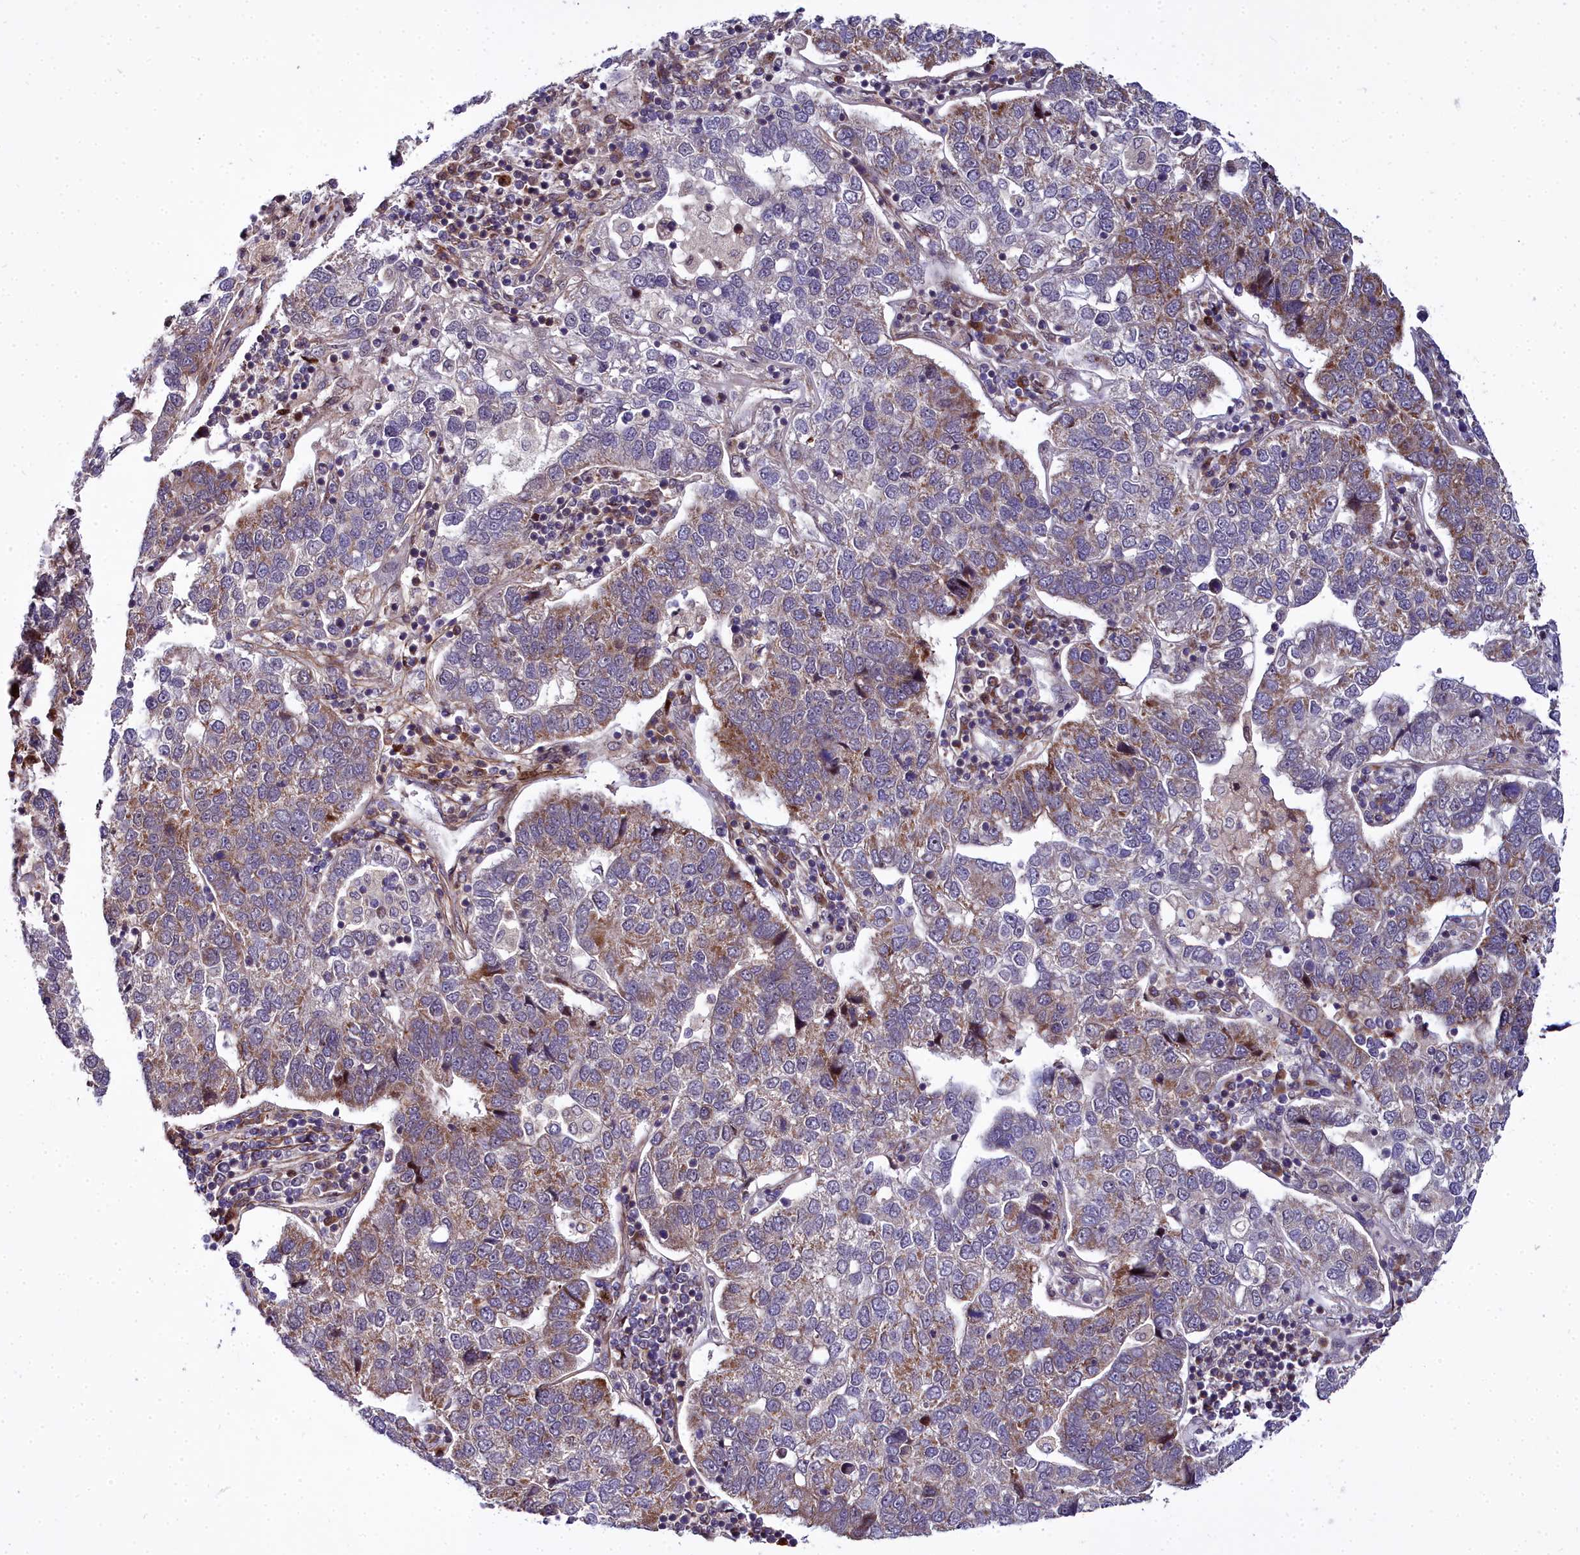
{"staining": {"intensity": "strong", "quantity": "25%-75%", "location": "cytoplasmic/membranous"}, "tissue": "pancreatic cancer", "cell_type": "Tumor cells", "image_type": "cancer", "snomed": [{"axis": "morphology", "description": "Adenocarcinoma, NOS"}, {"axis": "topography", "description": "Pancreas"}], "caption": "Pancreatic cancer stained for a protein (brown) displays strong cytoplasmic/membranous positive positivity in approximately 25%-75% of tumor cells.", "gene": "MRPS11", "patient": {"sex": "female", "age": 61}}